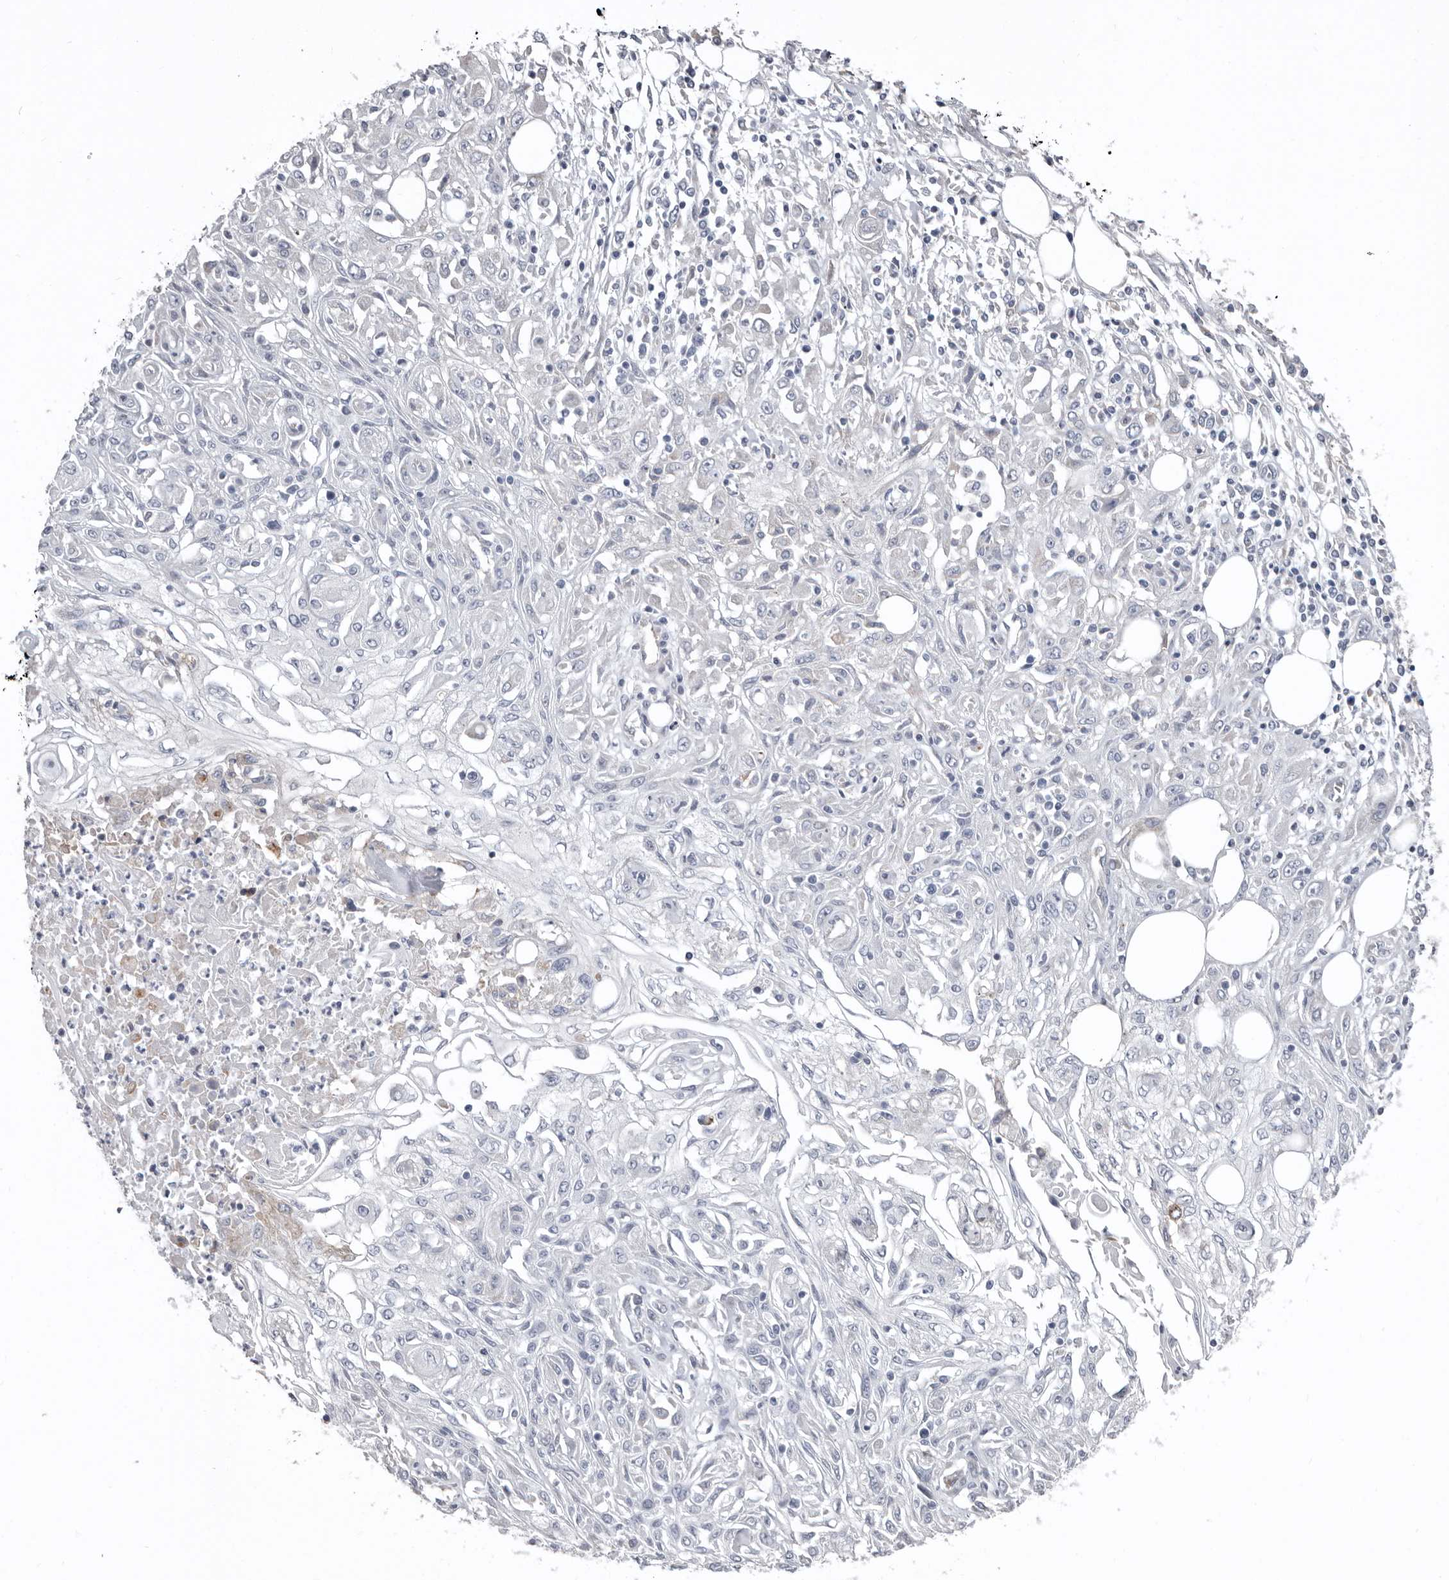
{"staining": {"intensity": "negative", "quantity": "none", "location": "none"}, "tissue": "skin cancer", "cell_type": "Tumor cells", "image_type": "cancer", "snomed": [{"axis": "morphology", "description": "Squamous cell carcinoma, NOS"}, {"axis": "morphology", "description": "Squamous cell carcinoma, metastatic, NOS"}, {"axis": "topography", "description": "Skin"}, {"axis": "topography", "description": "Lymph node"}], "caption": "A micrograph of skin cancer stained for a protein demonstrates no brown staining in tumor cells.", "gene": "ZNF114", "patient": {"sex": "male", "age": 75}}